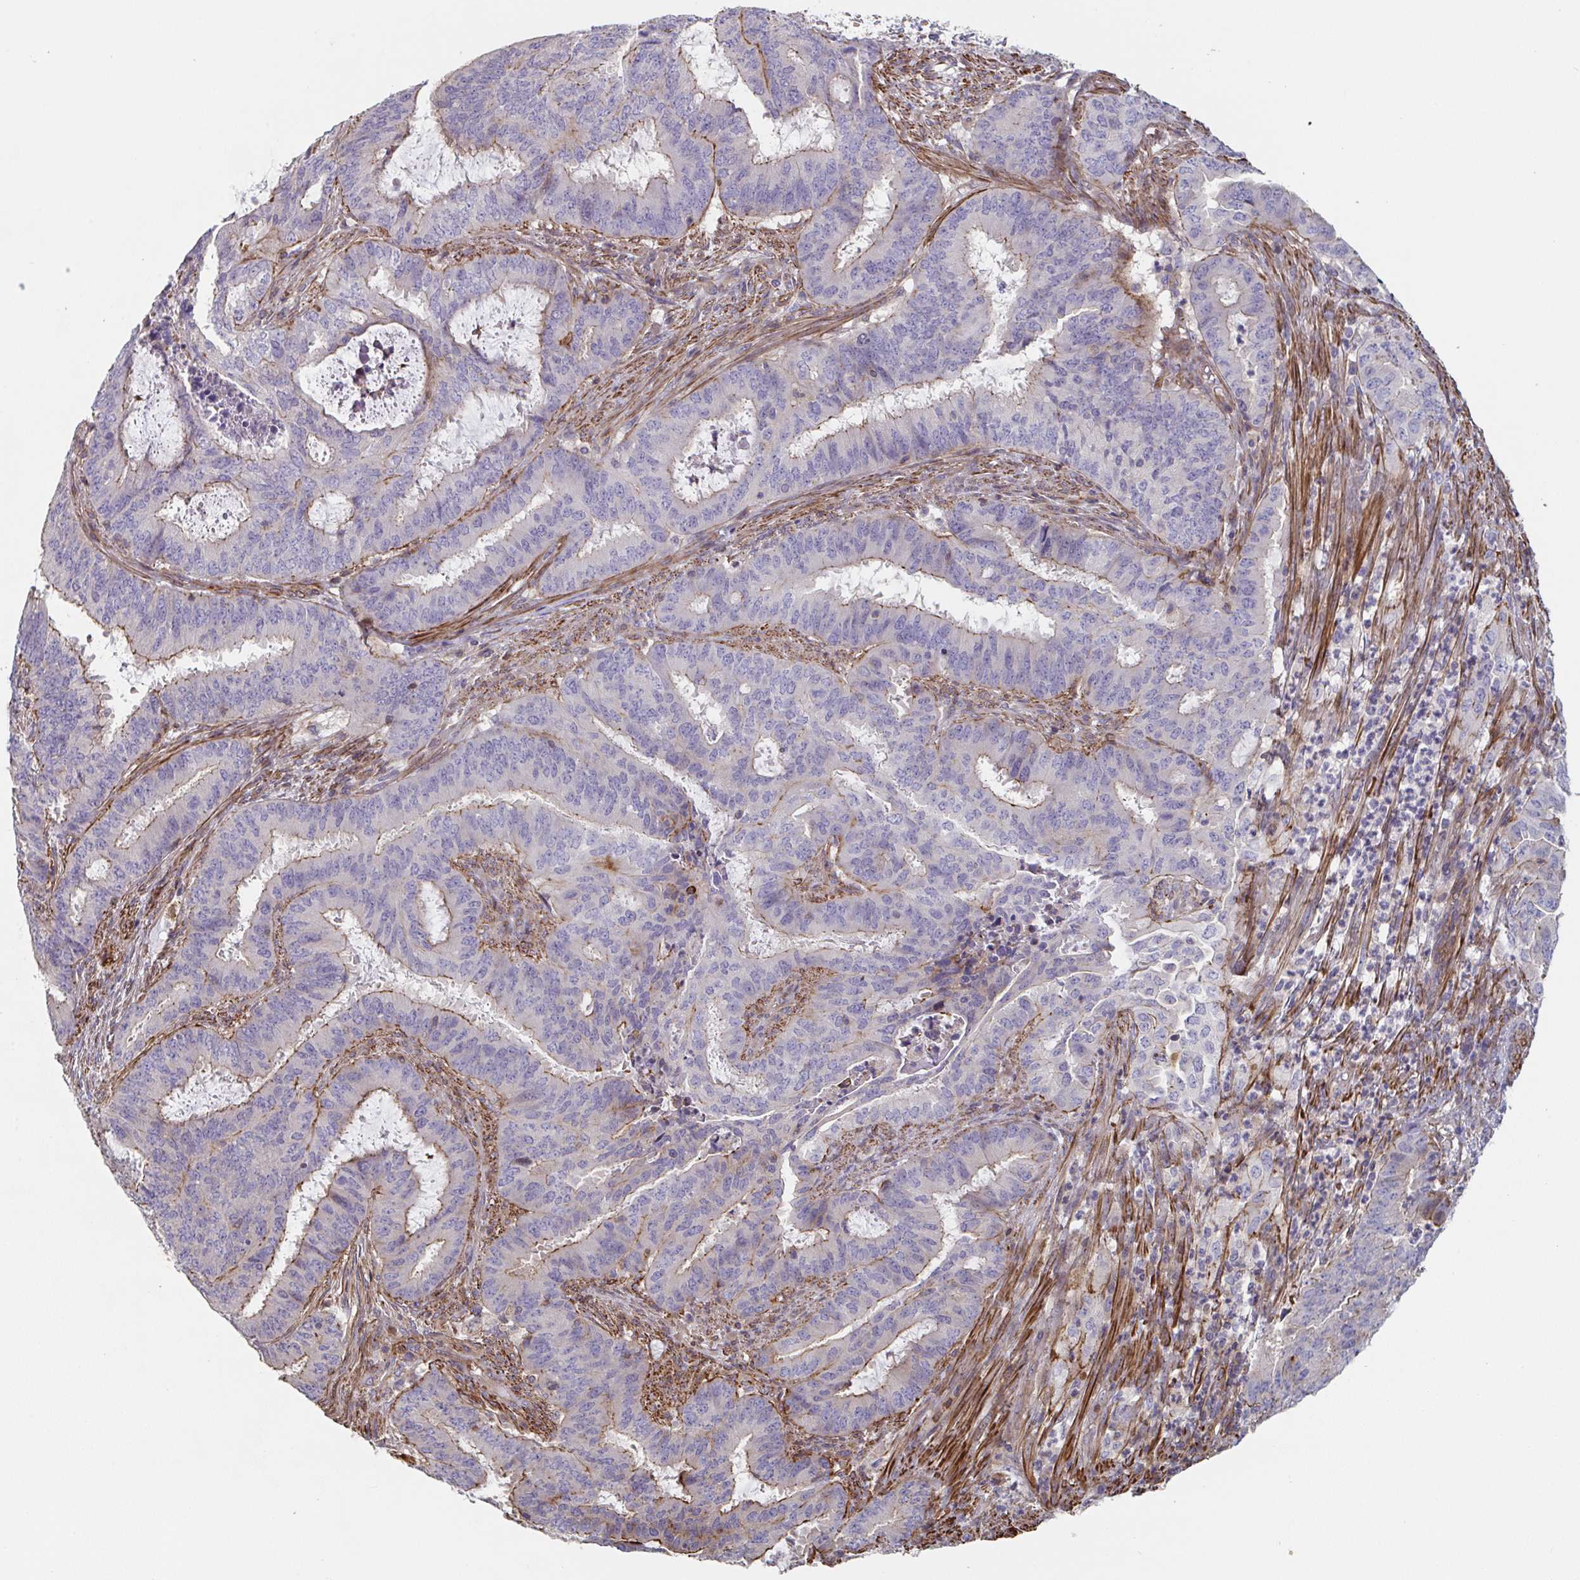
{"staining": {"intensity": "moderate", "quantity": "<25%", "location": "cytoplasmic/membranous"}, "tissue": "endometrial cancer", "cell_type": "Tumor cells", "image_type": "cancer", "snomed": [{"axis": "morphology", "description": "Adenocarcinoma, NOS"}, {"axis": "topography", "description": "Endometrium"}], "caption": "Endometrial cancer stained with IHC exhibits moderate cytoplasmic/membranous expression in approximately <25% of tumor cells.", "gene": "FZD2", "patient": {"sex": "female", "age": 51}}